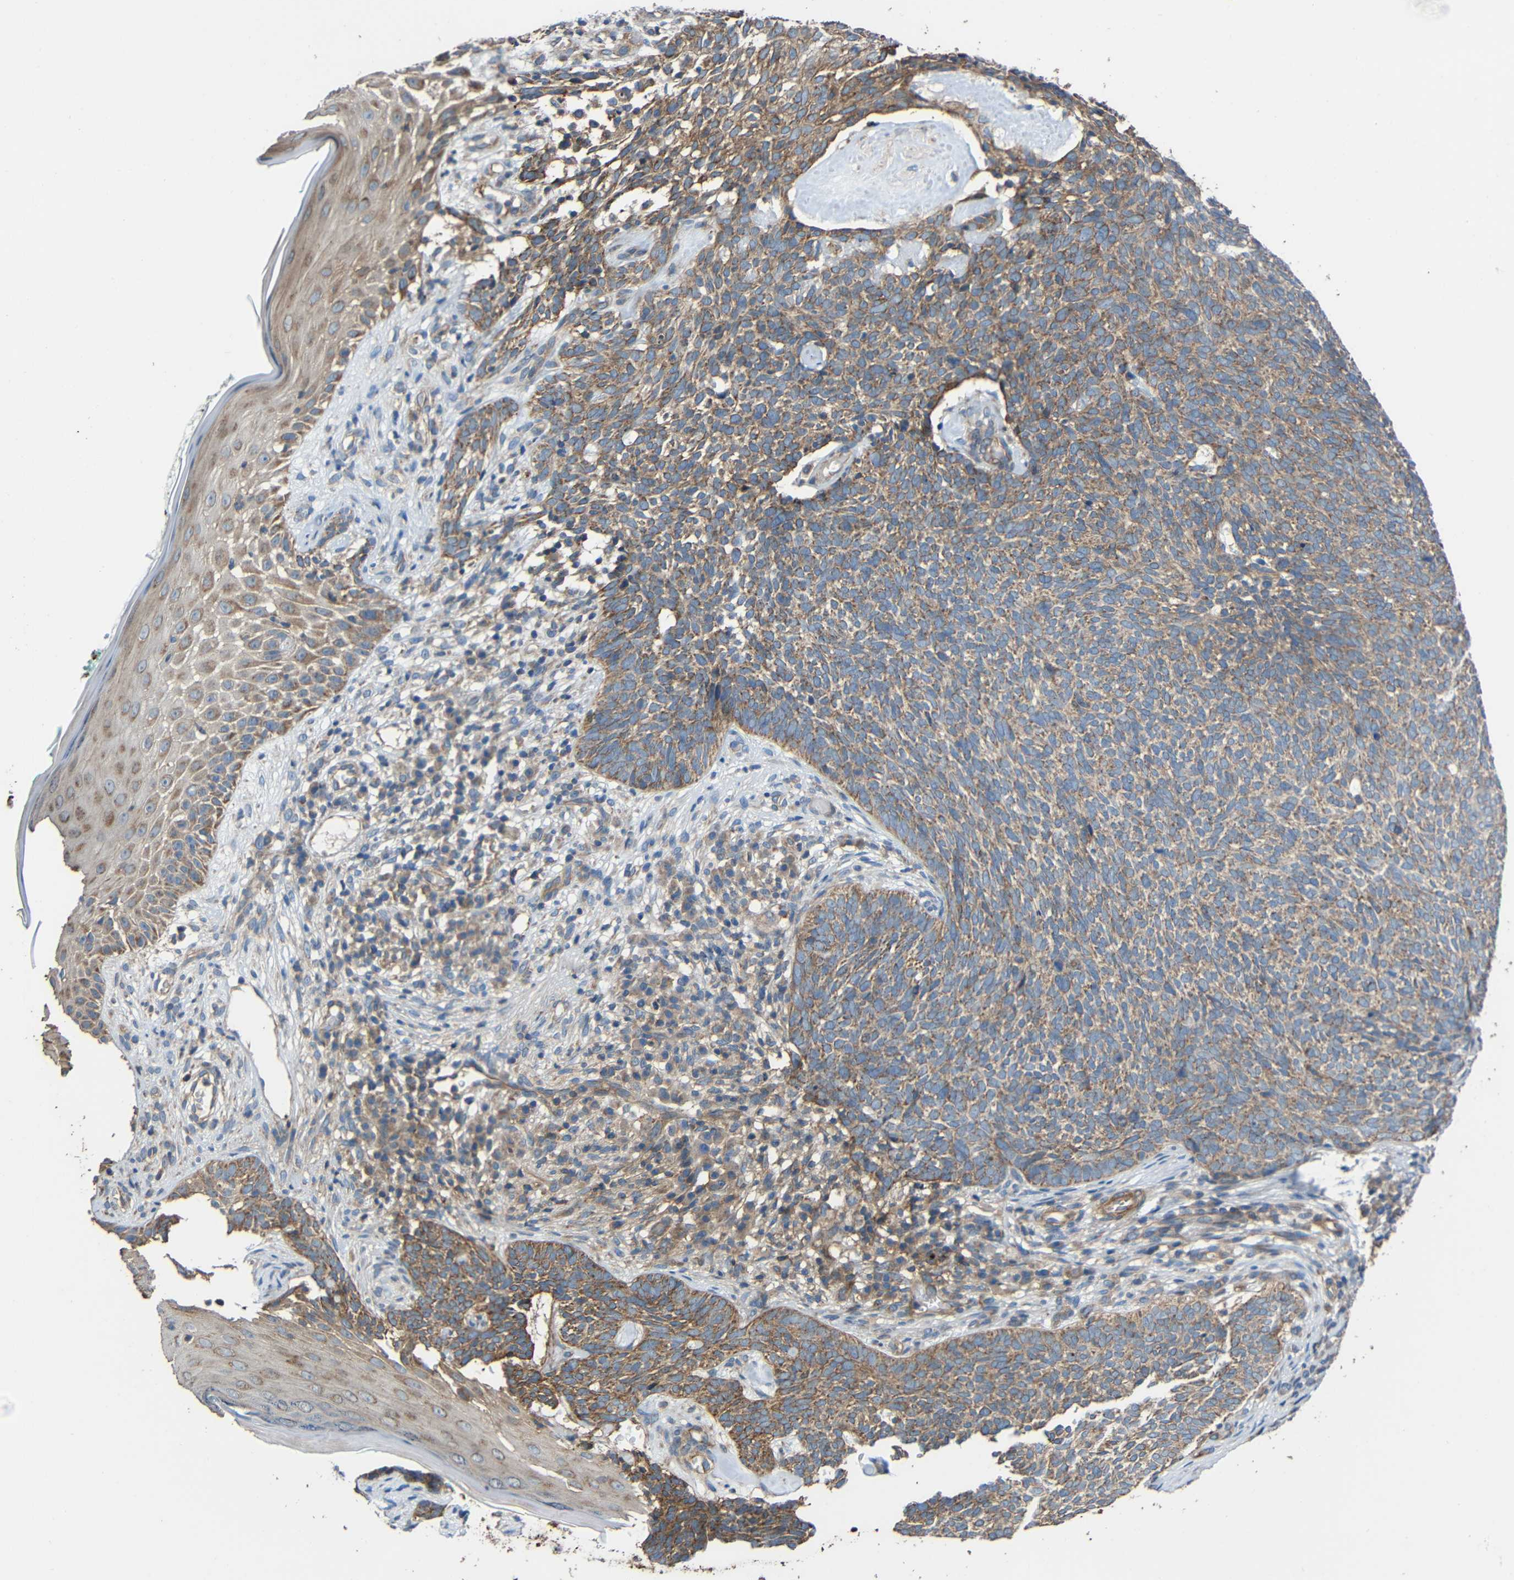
{"staining": {"intensity": "moderate", "quantity": "25%-75%", "location": "cytoplasmic/membranous"}, "tissue": "skin cancer", "cell_type": "Tumor cells", "image_type": "cancer", "snomed": [{"axis": "morphology", "description": "Basal cell carcinoma"}, {"axis": "topography", "description": "Skin"}], "caption": "A photomicrograph of human skin basal cell carcinoma stained for a protein exhibits moderate cytoplasmic/membranous brown staining in tumor cells. The staining is performed using DAB brown chromogen to label protein expression. The nuclei are counter-stained blue using hematoxylin.", "gene": "RHOT2", "patient": {"sex": "female", "age": 84}}